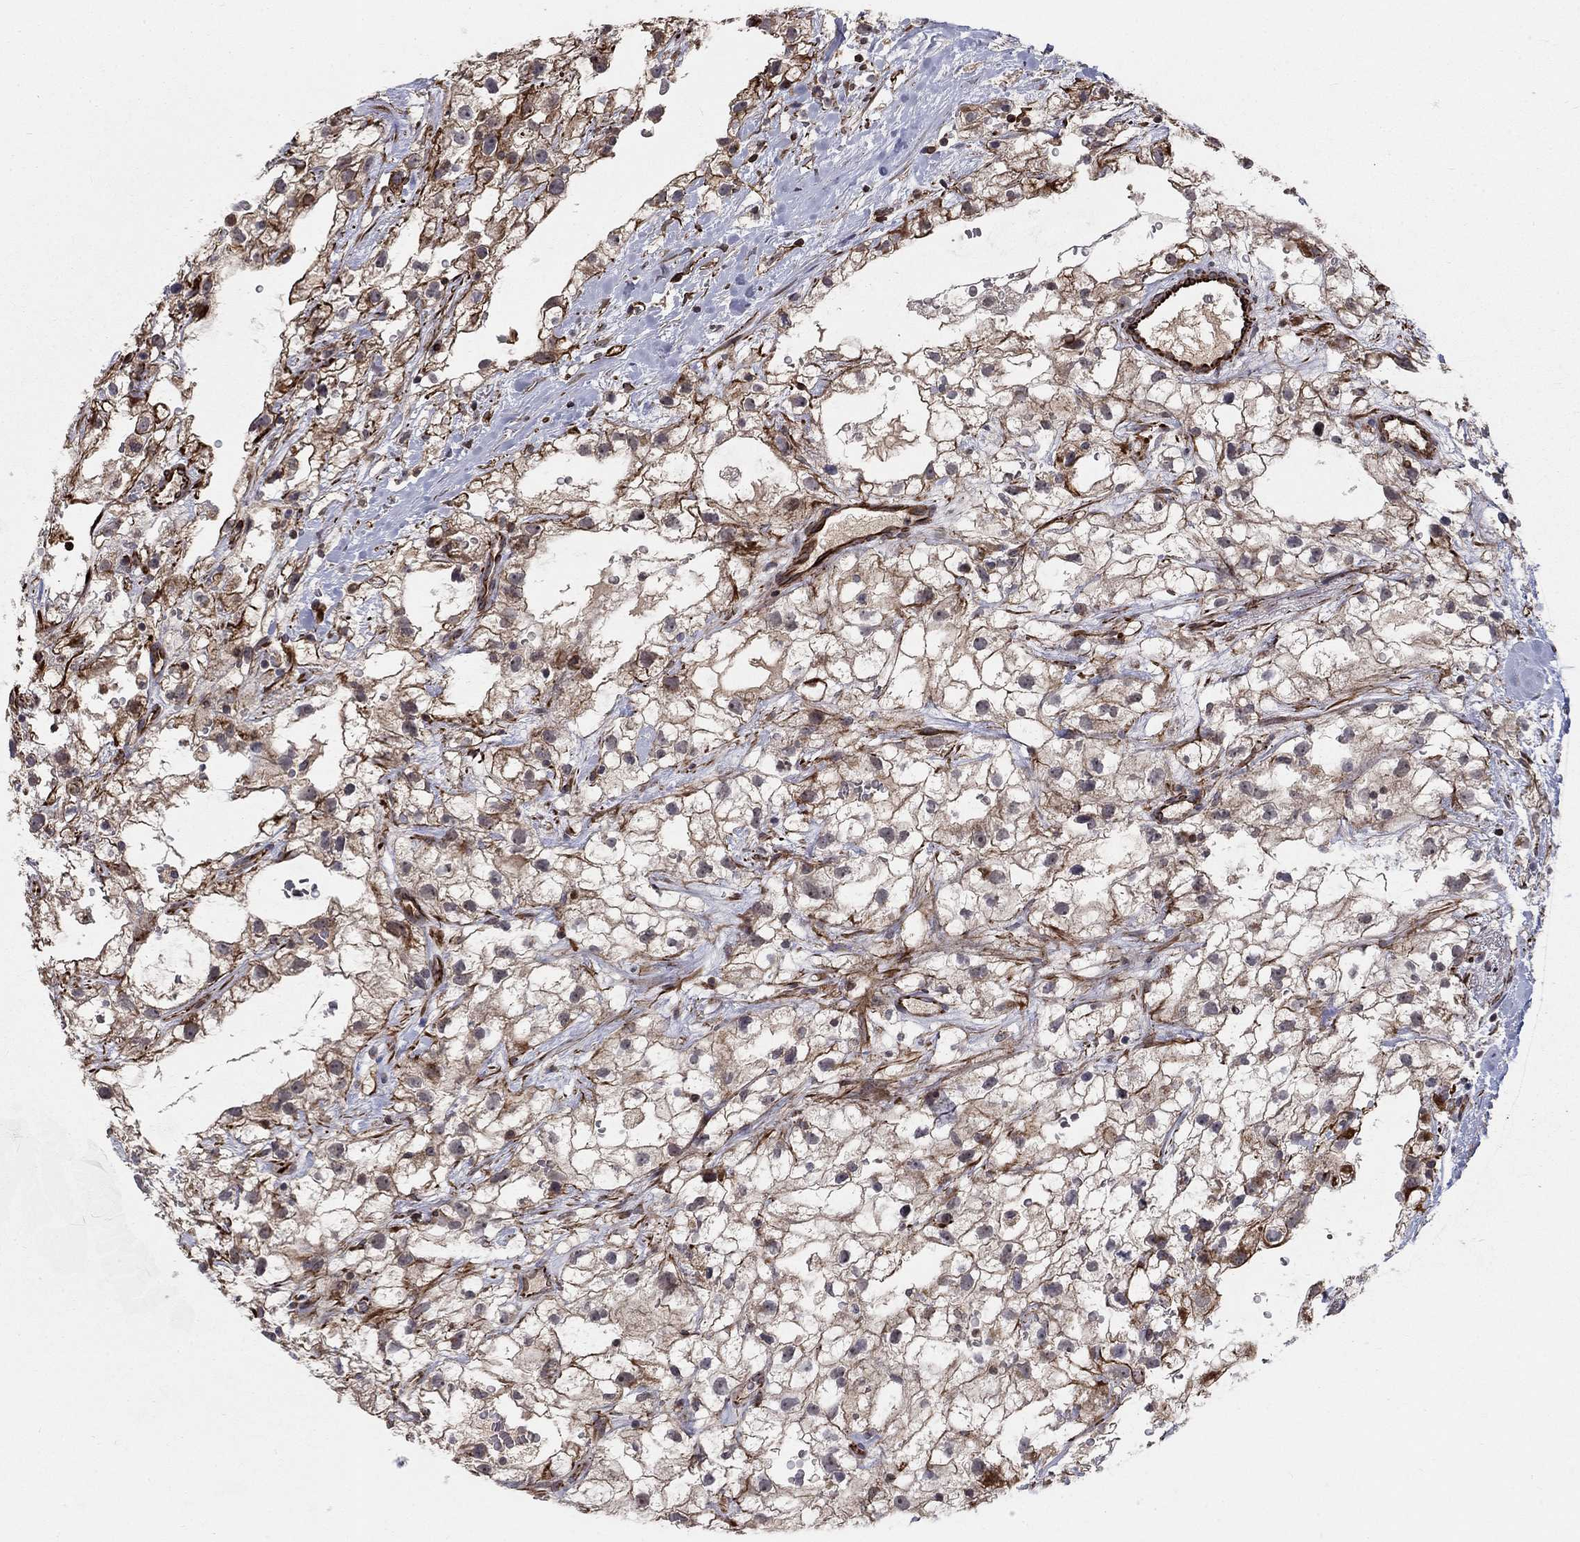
{"staining": {"intensity": "strong", "quantity": "25%-75%", "location": "cytoplasmic/membranous"}, "tissue": "renal cancer", "cell_type": "Tumor cells", "image_type": "cancer", "snomed": [{"axis": "morphology", "description": "Adenocarcinoma, NOS"}, {"axis": "topography", "description": "Kidney"}], "caption": "Strong cytoplasmic/membranous protein positivity is identified in about 25%-75% of tumor cells in renal cancer.", "gene": "MSRA", "patient": {"sex": "male", "age": 59}}